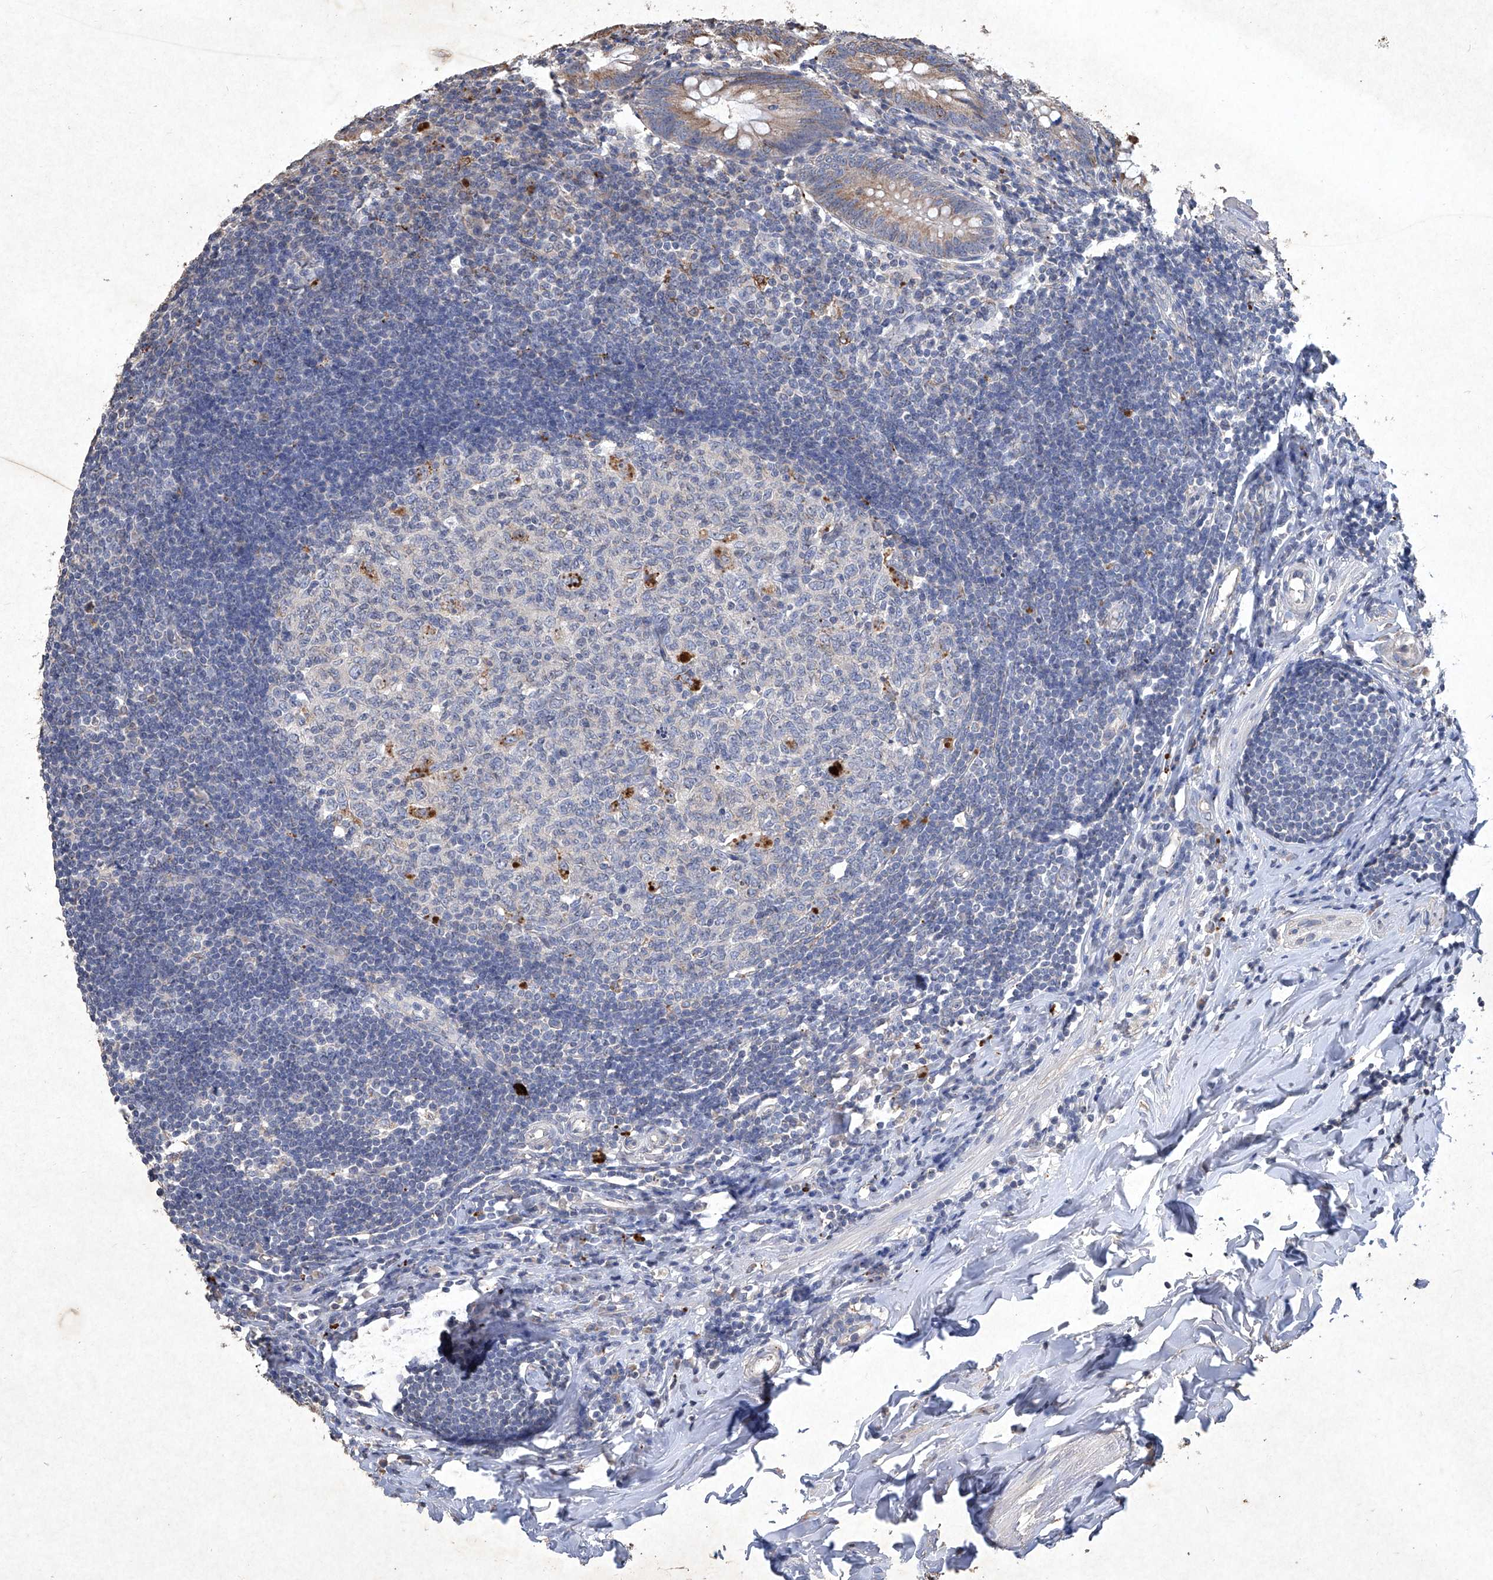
{"staining": {"intensity": "moderate", "quantity": "25%-75%", "location": "cytoplasmic/membranous"}, "tissue": "appendix", "cell_type": "Glandular cells", "image_type": "normal", "snomed": [{"axis": "morphology", "description": "Normal tissue, NOS"}, {"axis": "topography", "description": "Appendix"}], "caption": "Protein expression analysis of benign appendix reveals moderate cytoplasmic/membranous positivity in about 25%-75% of glandular cells. The staining is performed using DAB (3,3'-diaminobenzidine) brown chromogen to label protein expression. The nuclei are counter-stained blue using hematoxylin.", "gene": "MED16", "patient": {"sex": "female", "age": 54}}